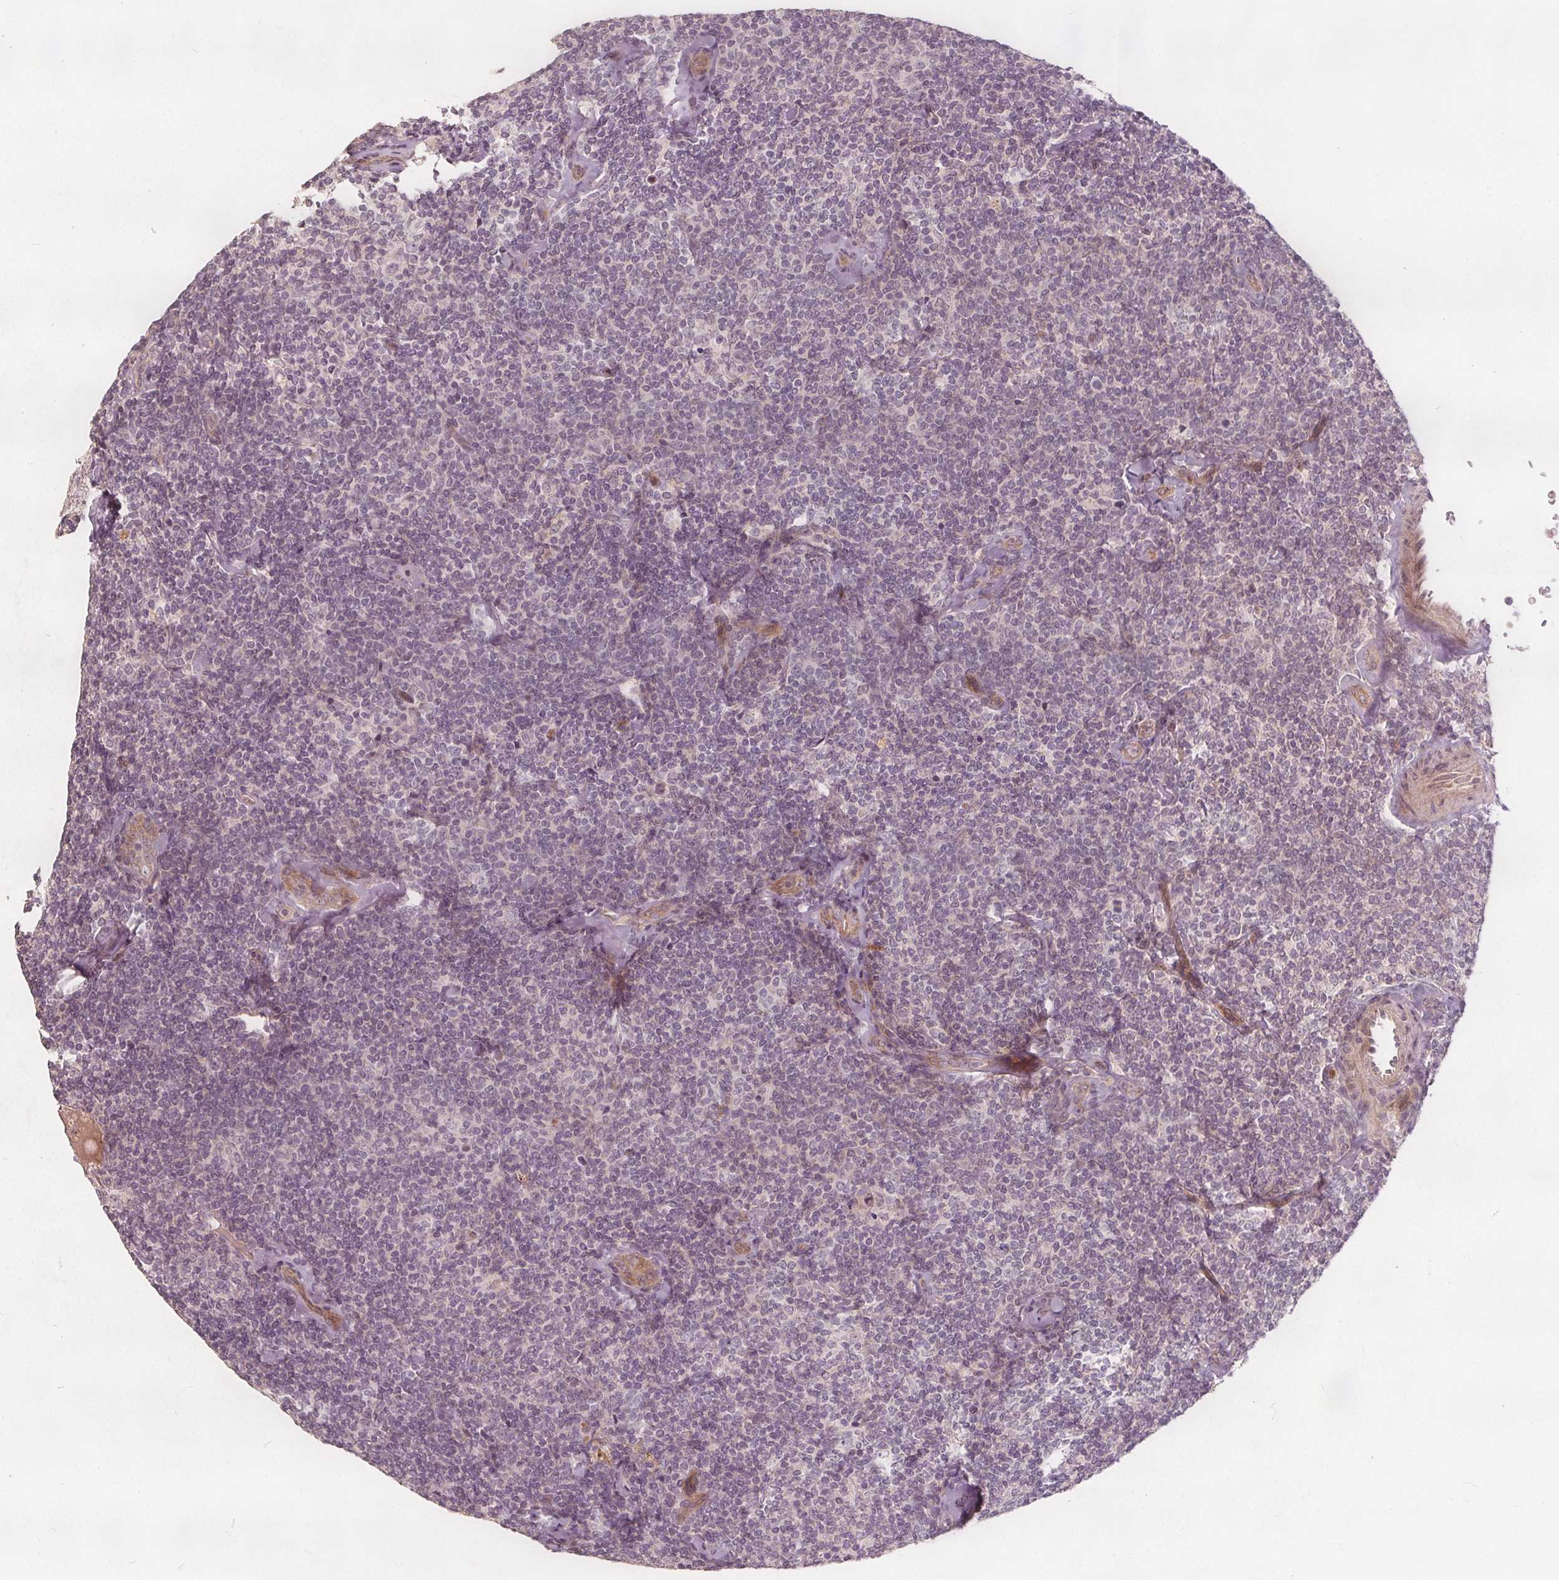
{"staining": {"intensity": "negative", "quantity": "none", "location": "none"}, "tissue": "lymphoma", "cell_type": "Tumor cells", "image_type": "cancer", "snomed": [{"axis": "morphology", "description": "Malignant lymphoma, non-Hodgkin's type, Low grade"}, {"axis": "topography", "description": "Lymph node"}], "caption": "IHC of human lymphoma displays no expression in tumor cells. (DAB IHC with hematoxylin counter stain).", "gene": "PTPRT", "patient": {"sex": "female", "age": 56}}